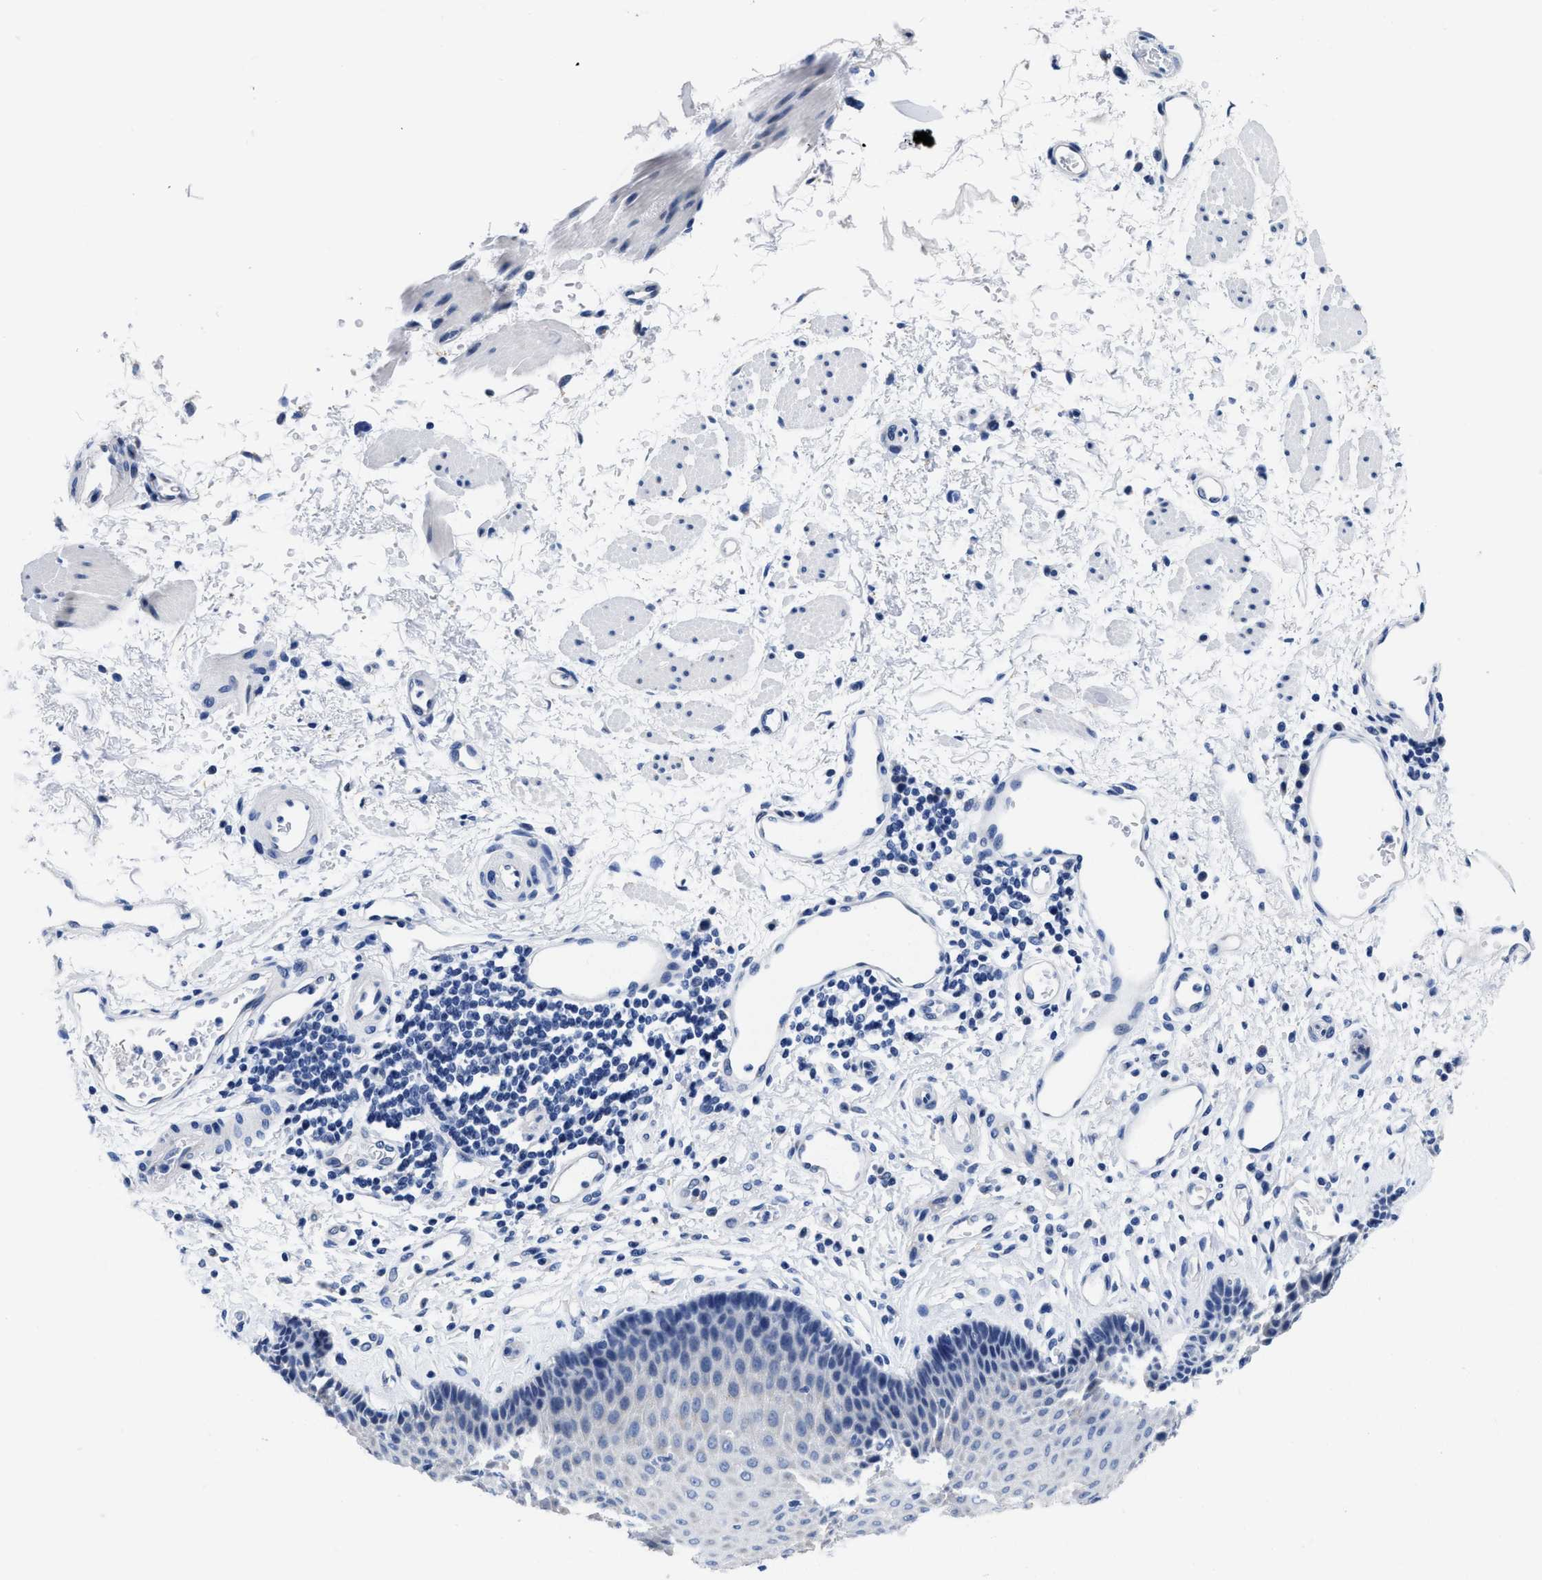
{"staining": {"intensity": "negative", "quantity": "none", "location": "none"}, "tissue": "esophagus", "cell_type": "Squamous epithelial cells", "image_type": "normal", "snomed": [{"axis": "morphology", "description": "Normal tissue, NOS"}, {"axis": "topography", "description": "Esophagus"}], "caption": "An image of esophagus stained for a protein demonstrates no brown staining in squamous epithelial cells. (Stains: DAB (3,3'-diaminobenzidine) immunohistochemistry (IHC) with hematoxylin counter stain, Microscopy: brightfield microscopy at high magnification).", "gene": "HOOK1", "patient": {"sex": "male", "age": 54}}